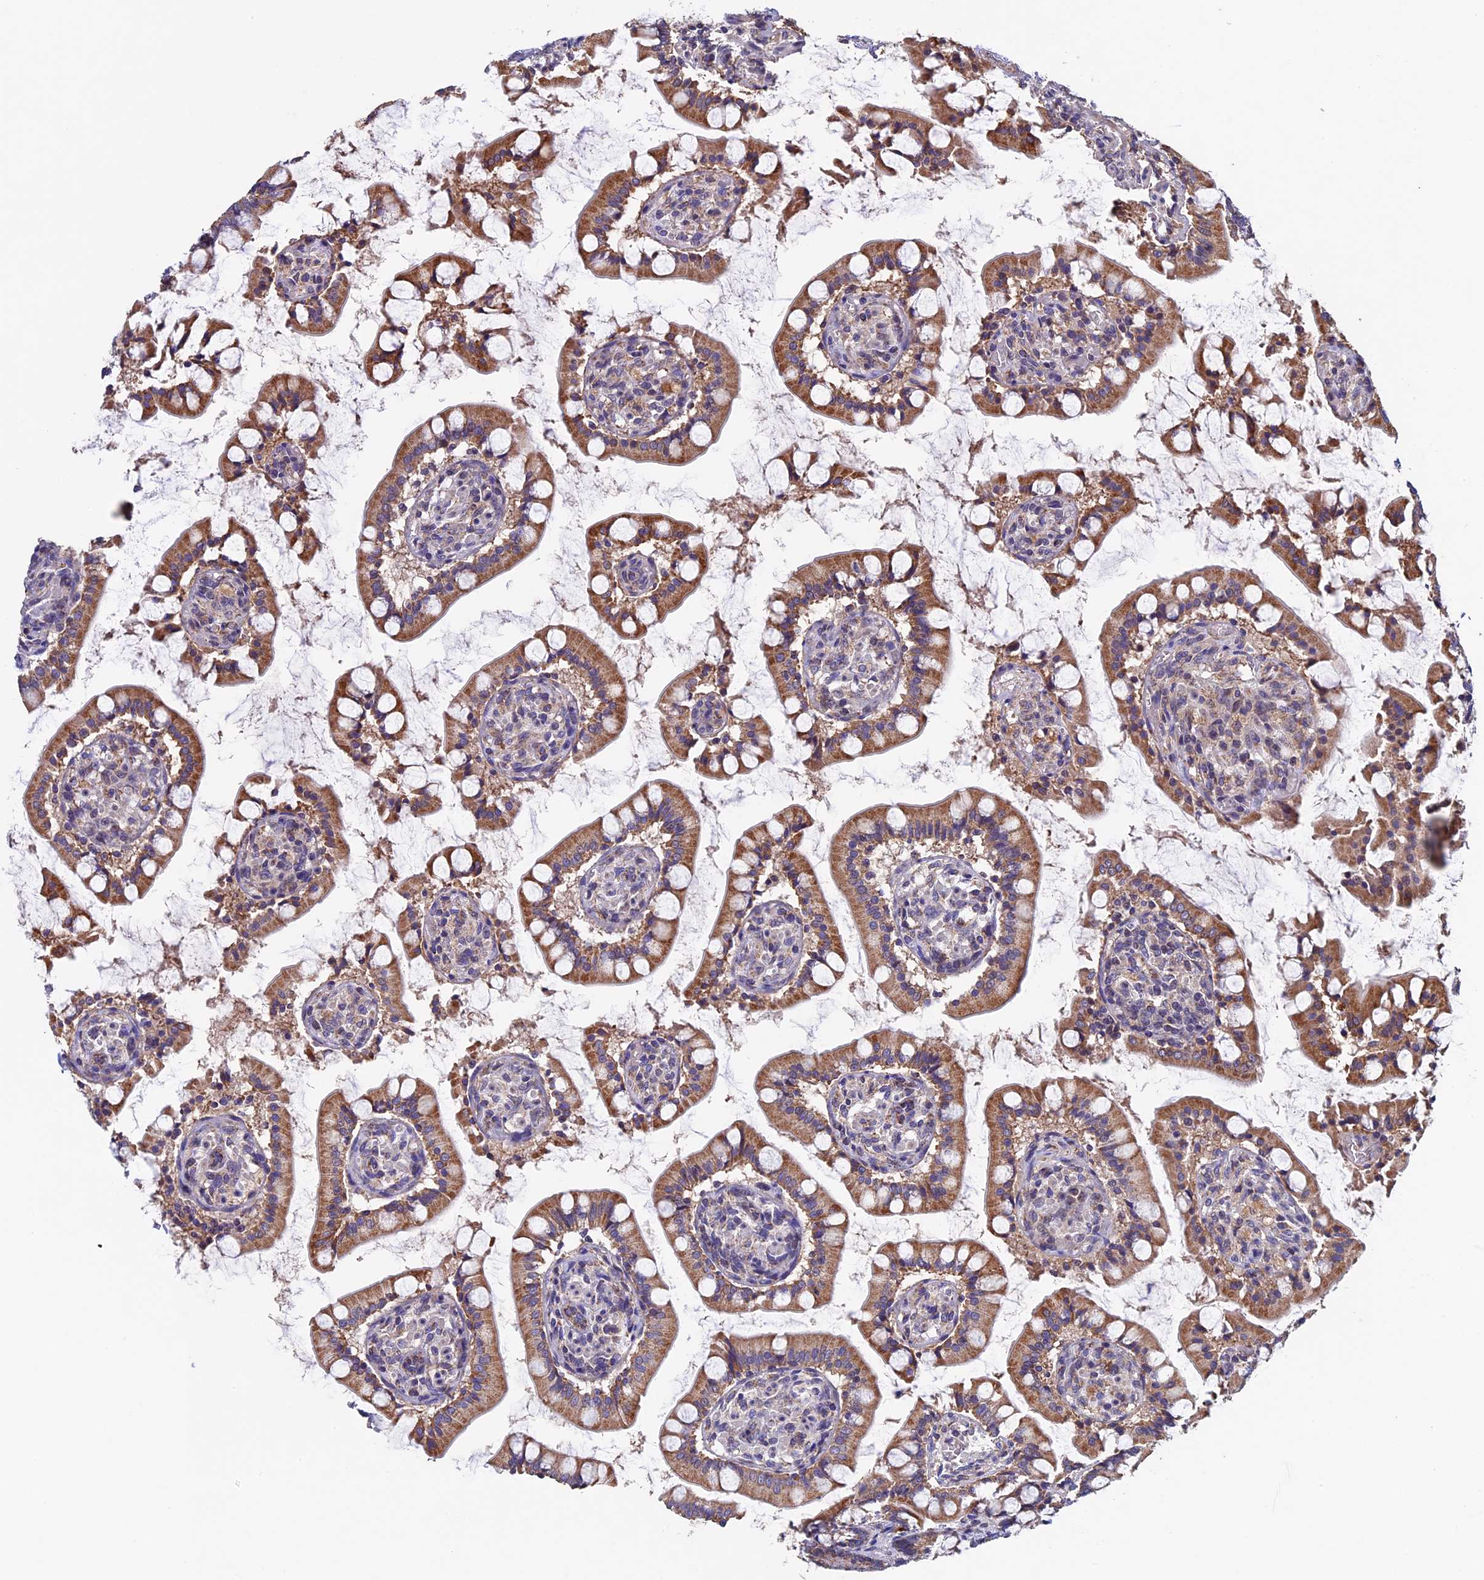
{"staining": {"intensity": "moderate", "quantity": ">75%", "location": "cytoplasmic/membranous"}, "tissue": "small intestine", "cell_type": "Glandular cells", "image_type": "normal", "snomed": [{"axis": "morphology", "description": "Normal tissue, NOS"}, {"axis": "topography", "description": "Small intestine"}], "caption": "A medium amount of moderate cytoplasmic/membranous expression is appreciated in approximately >75% of glandular cells in normal small intestine.", "gene": "RNF17", "patient": {"sex": "male", "age": 52}}